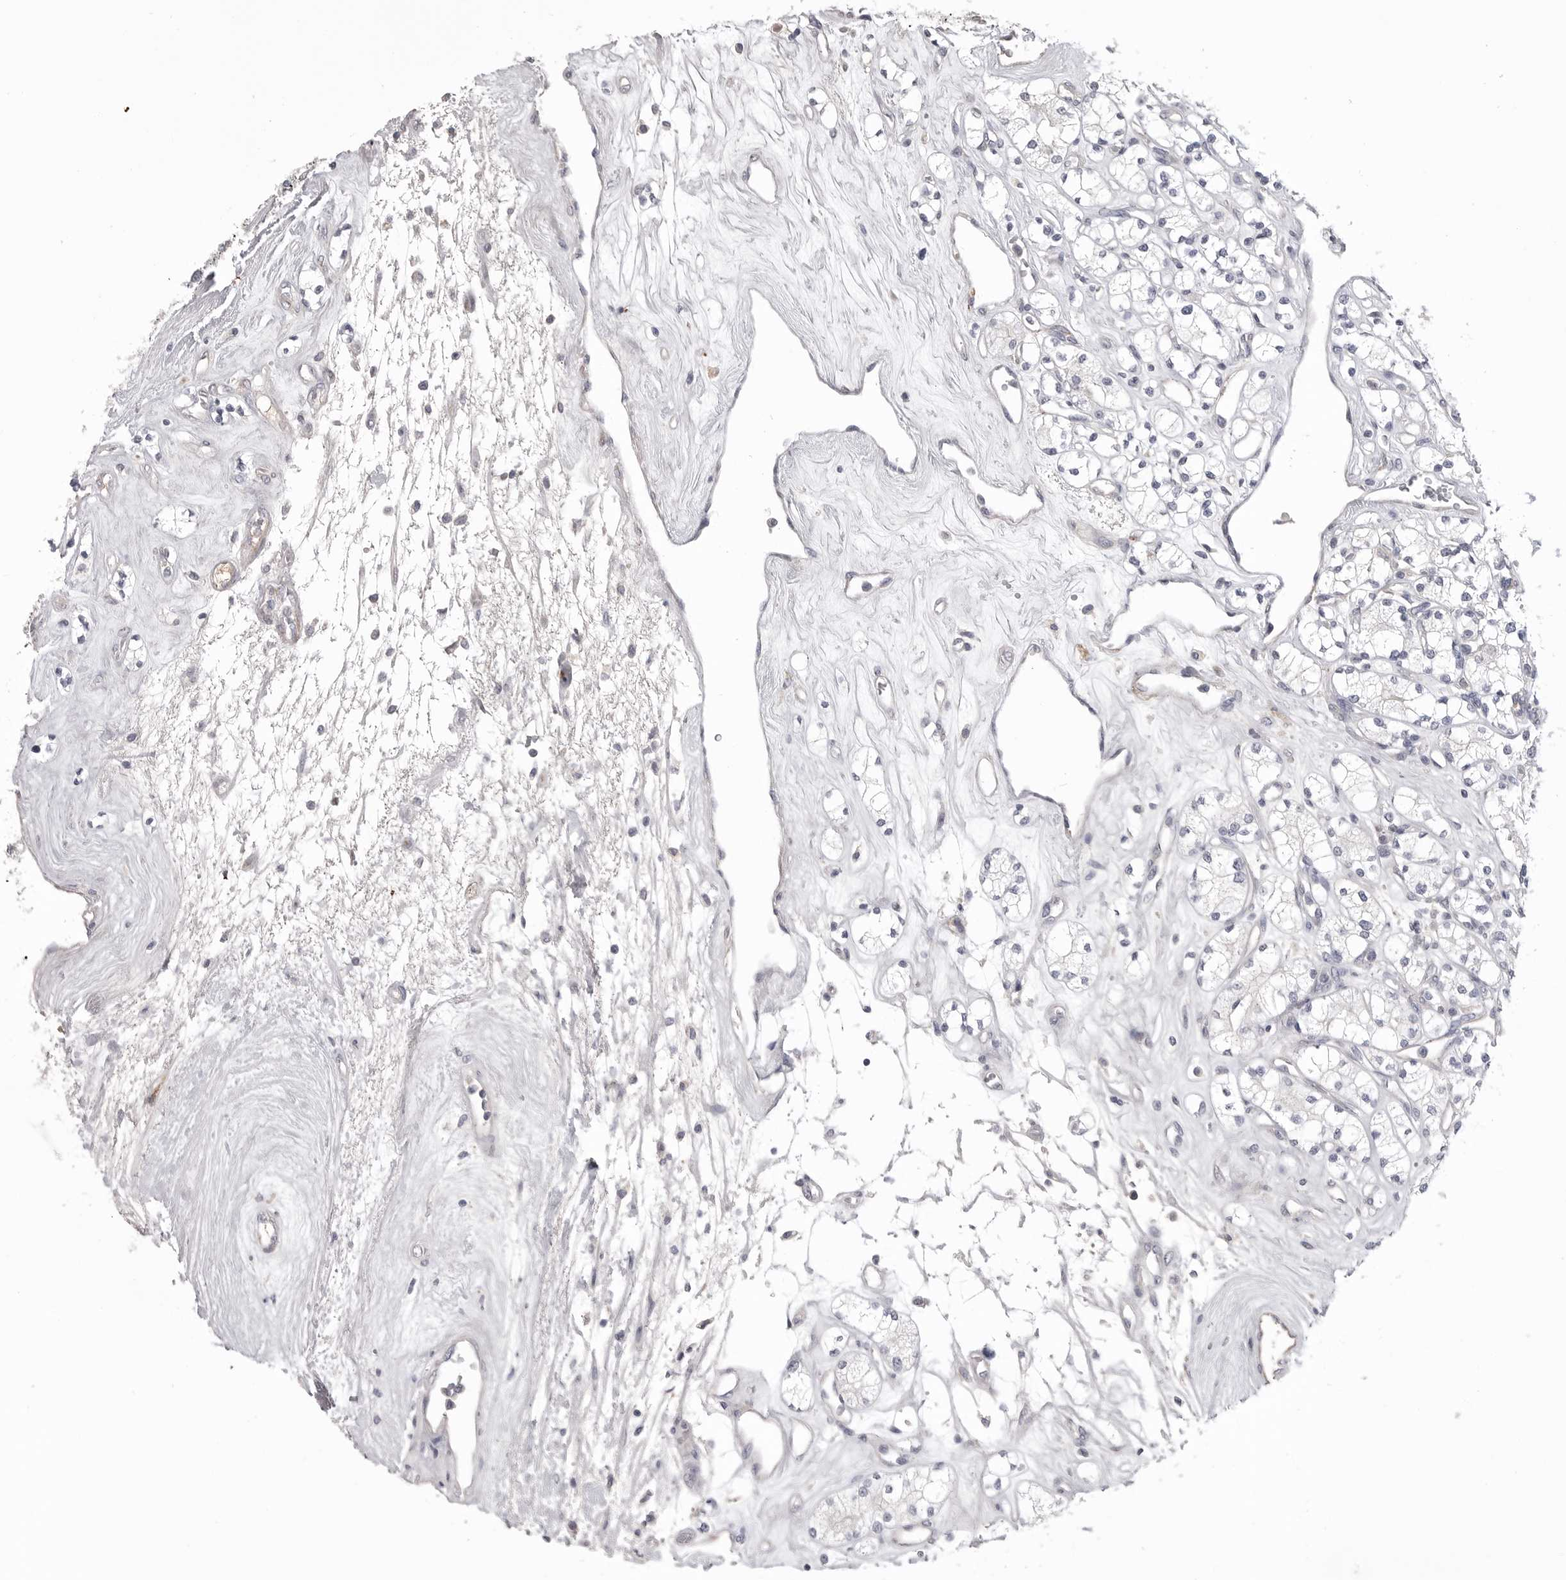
{"staining": {"intensity": "negative", "quantity": "none", "location": "none"}, "tissue": "renal cancer", "cell_type": "Tumor cells", "image_type": "cancer", "snomed": [{"axis": "morphology", "description": "Adenocarcinoma, NOS"}, {"axis": "topography", "description": "Kidney"}], "caption": "A high-resolution image shows immunohistochemistry staining of adenocarcinoma (renal), which demonstrates no significant positivity in tumor cells.", "gene": "SERPING1", "patient": {"sex": "male", "age": 77}}